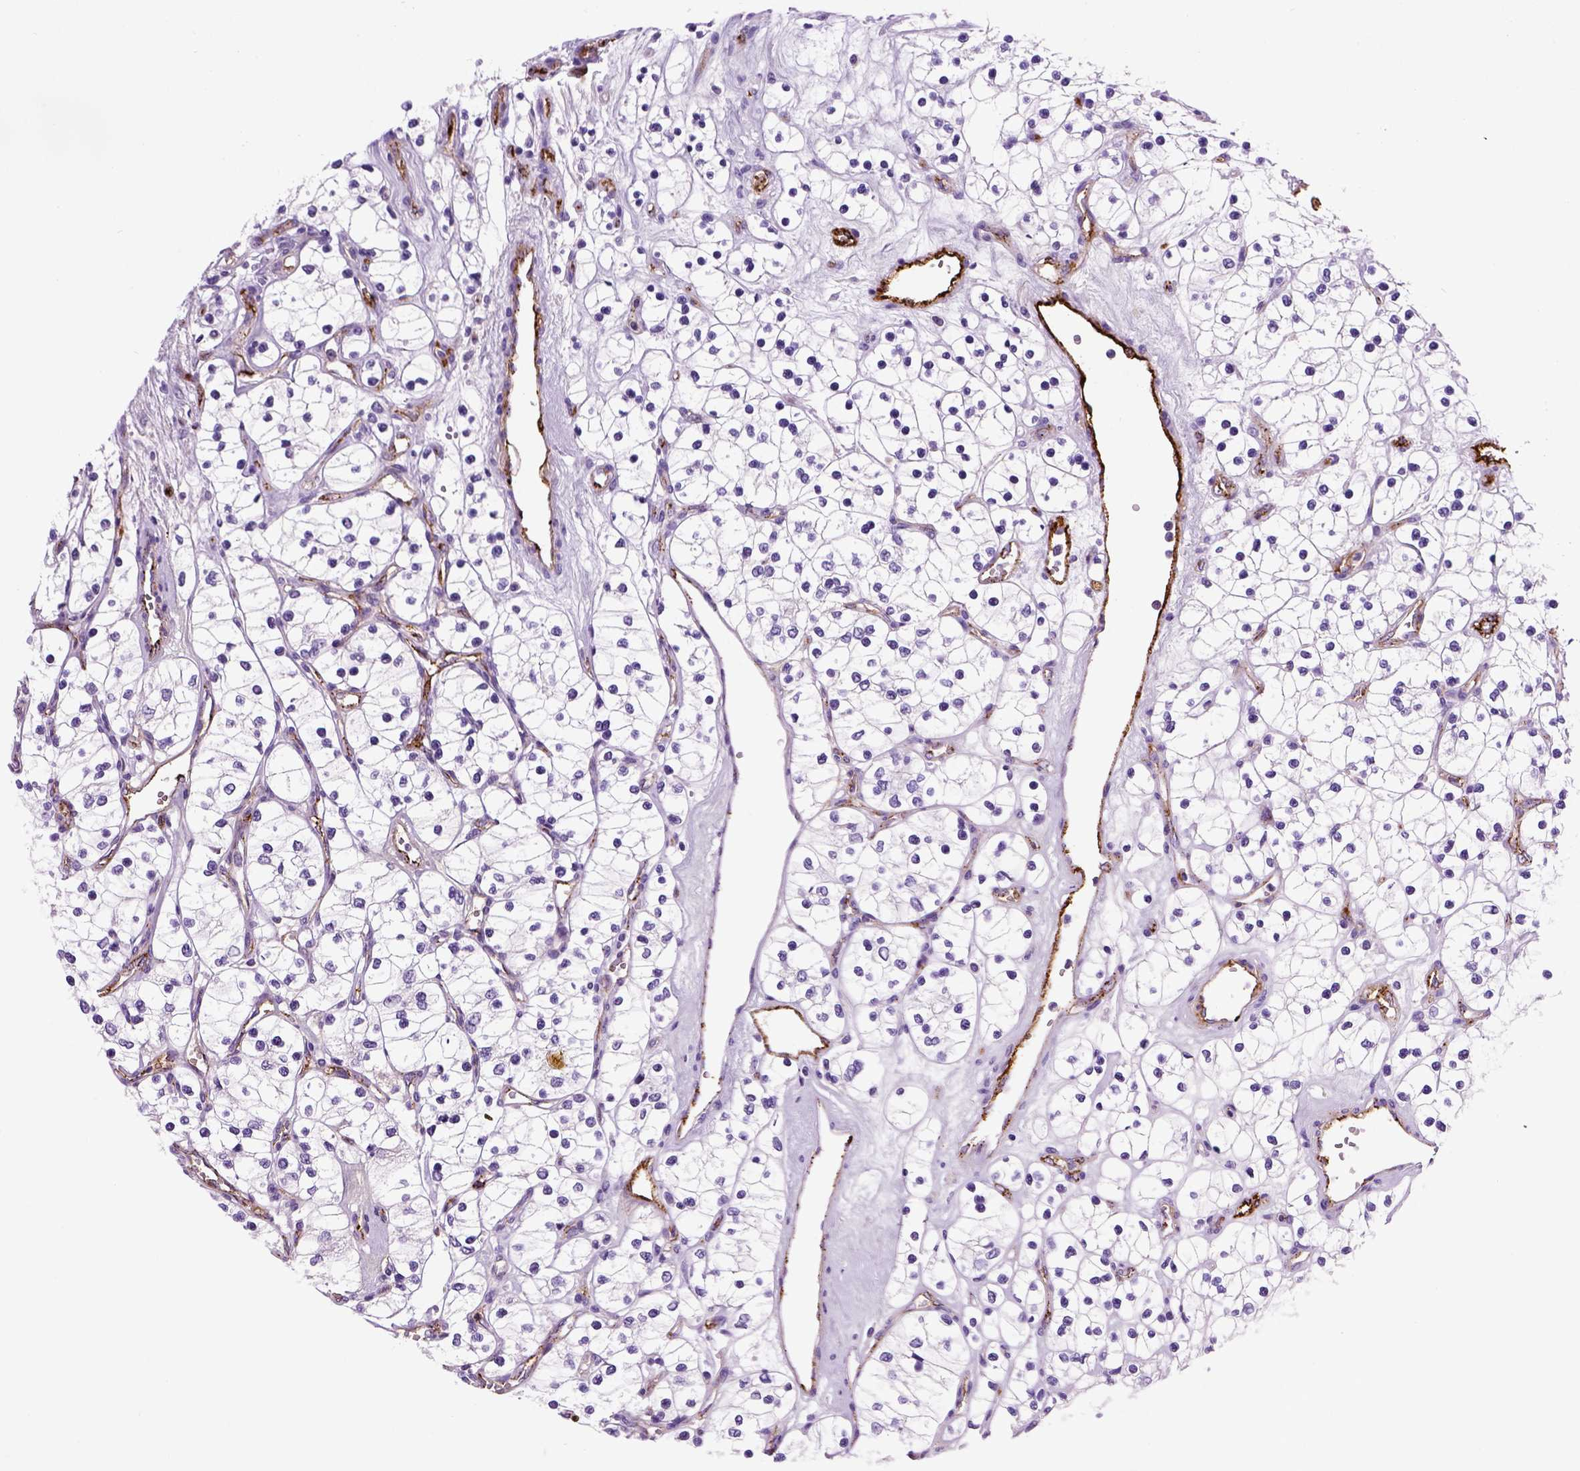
{"staining": {"intensity": "negative", "quantity": "none", "location": "none"}, "tissue": "renal cancer", "cell_type": "Tumor cells", "image_type": "cancer", "snomed": [{"axis": "morphology", "description": "Adenocarcinoma, NOS"}, {"axis": "topography", "description": "Kidney"}], "caption": "DAB immunohistochemical staining of renal cancer (adenocarcinoma) demonstrates no significant expression in tumor cells.", "gene": "VWF", "patient": {"sex": "female", "age": 69}}